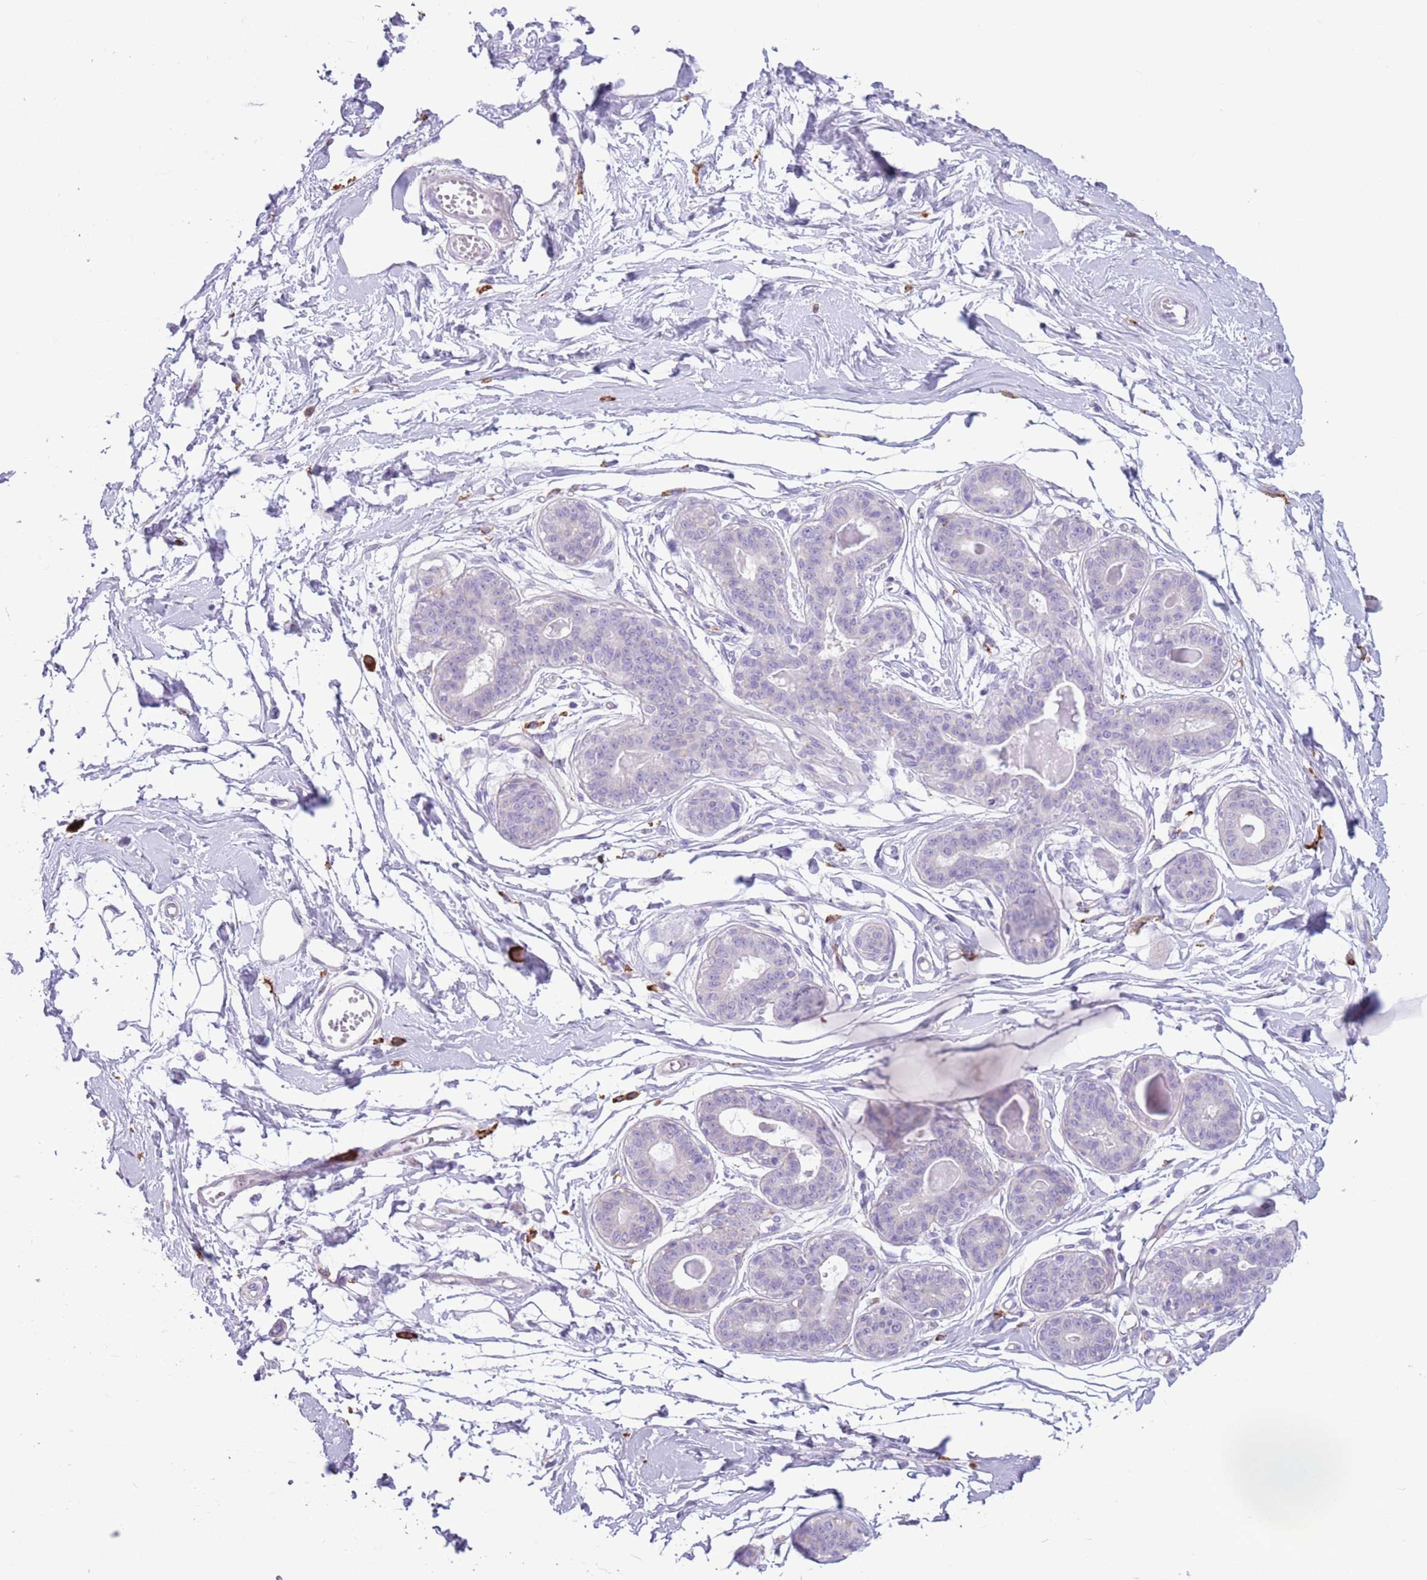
{"staining": {"intensity": "negative", "quantity": "none", "location": "none"}, "tissue": "breast", "cell_type": "Adipocytes", "image_type": "normal", "snomed": [{"axis": "morphology", "description": "Normal tissue, NOS"}, {"axis": "topography", "description": "Breast"}], "caption": "Immunohistochemical staining of benign breast demonstrates no significant expression in adipocytes.", "gene": "SNX6", "patient": {"sex": "female", "age": 45}}